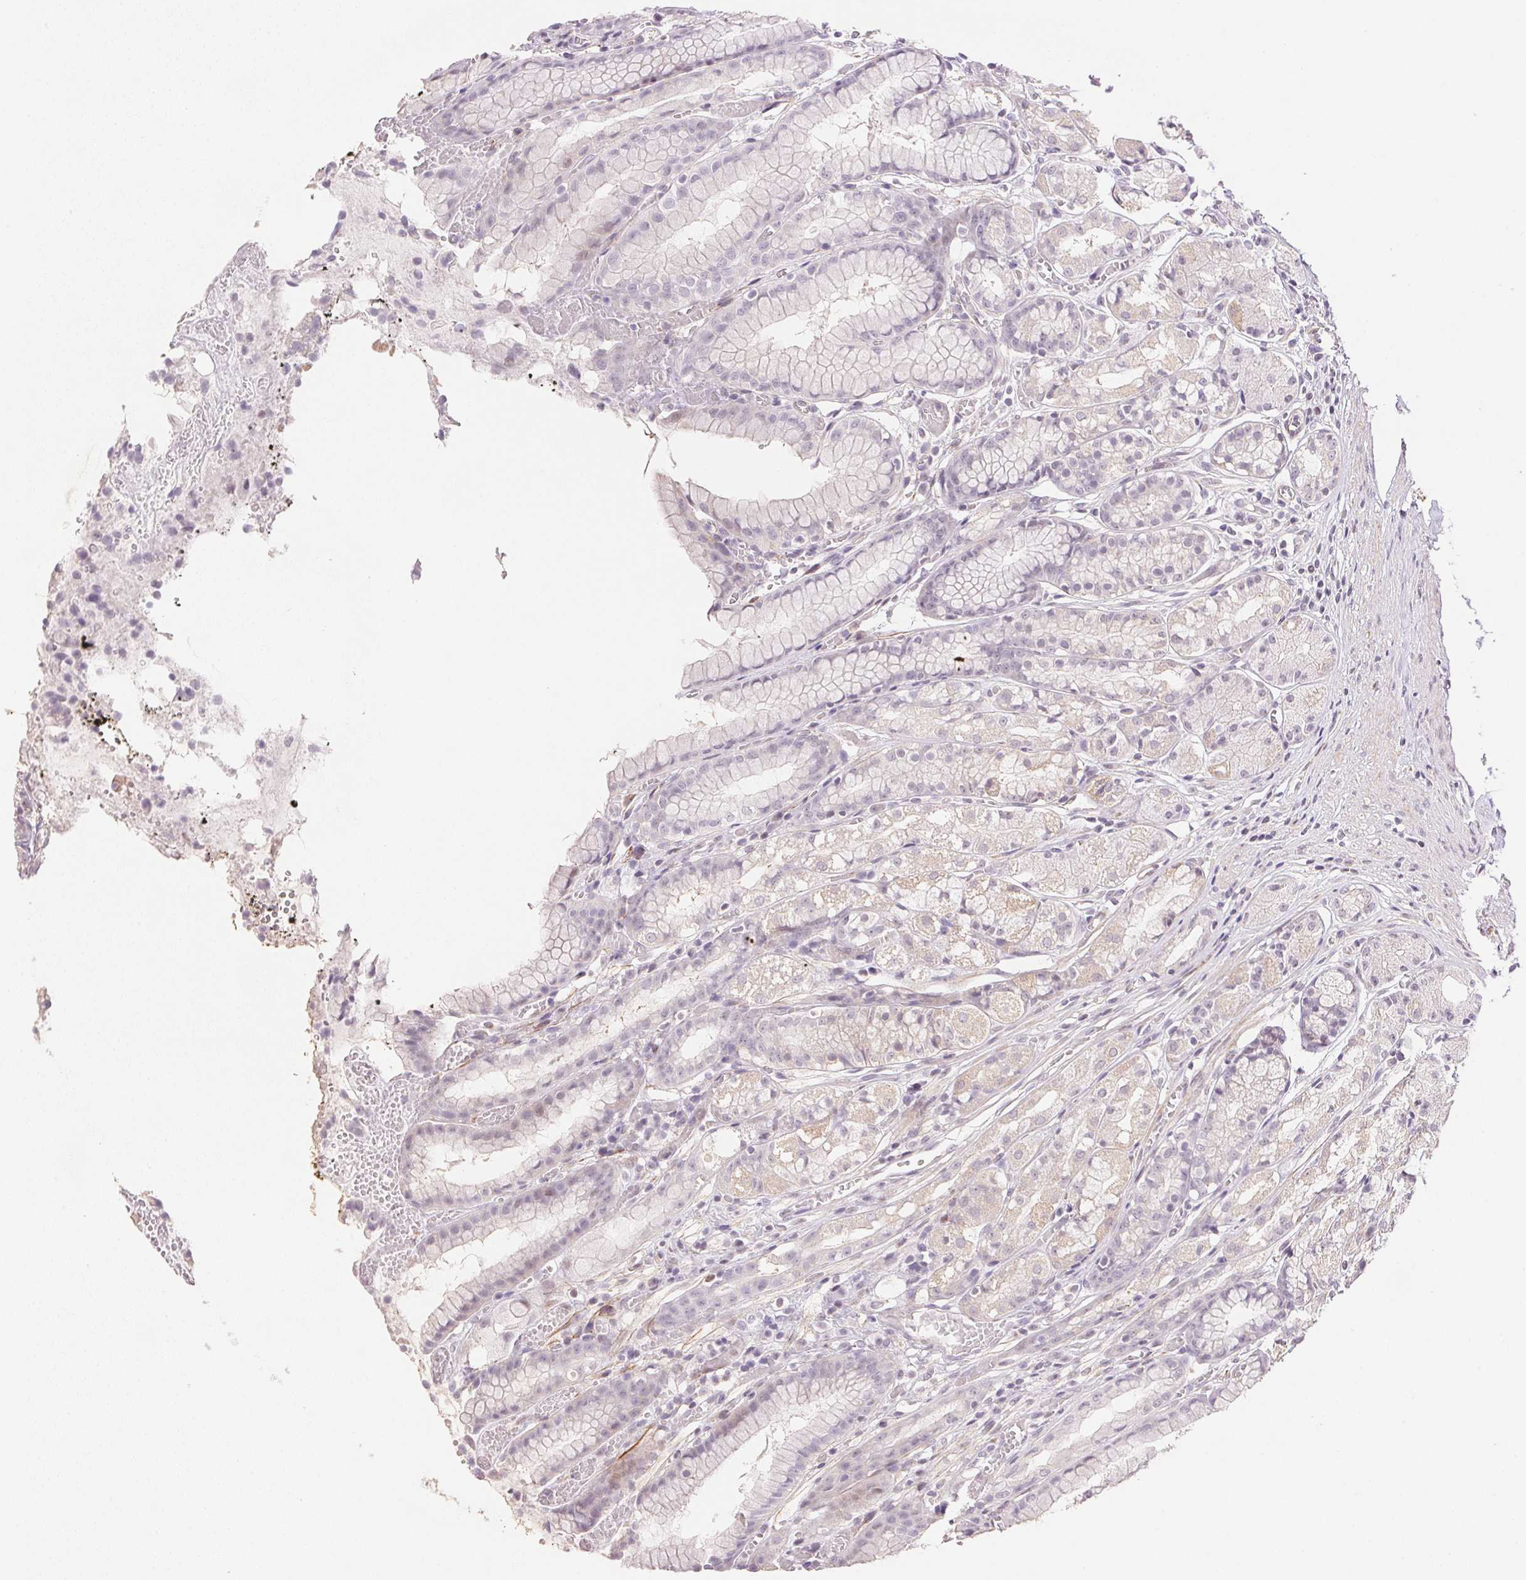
{"staining": {"intensity": "weak", "quantity": "<25%", "location": "cytoplasmic/membranous"}, "tissue": "stomach", "cell_type": "Glandular cells", "image_type": "normal", "snomed": [{"axis": "morphology", "description": "Normal tissue, NOS"}, {"axis": "topography", "description": "Smooth muscle"}, {"axis": "topography", "description": "Stomach"}], "caption": "An image of stomach stained for a protein demonstrates no brown staining in glandular cells.", "gene": "GYG2", "patient": {"sex": "male", "age": 70}}